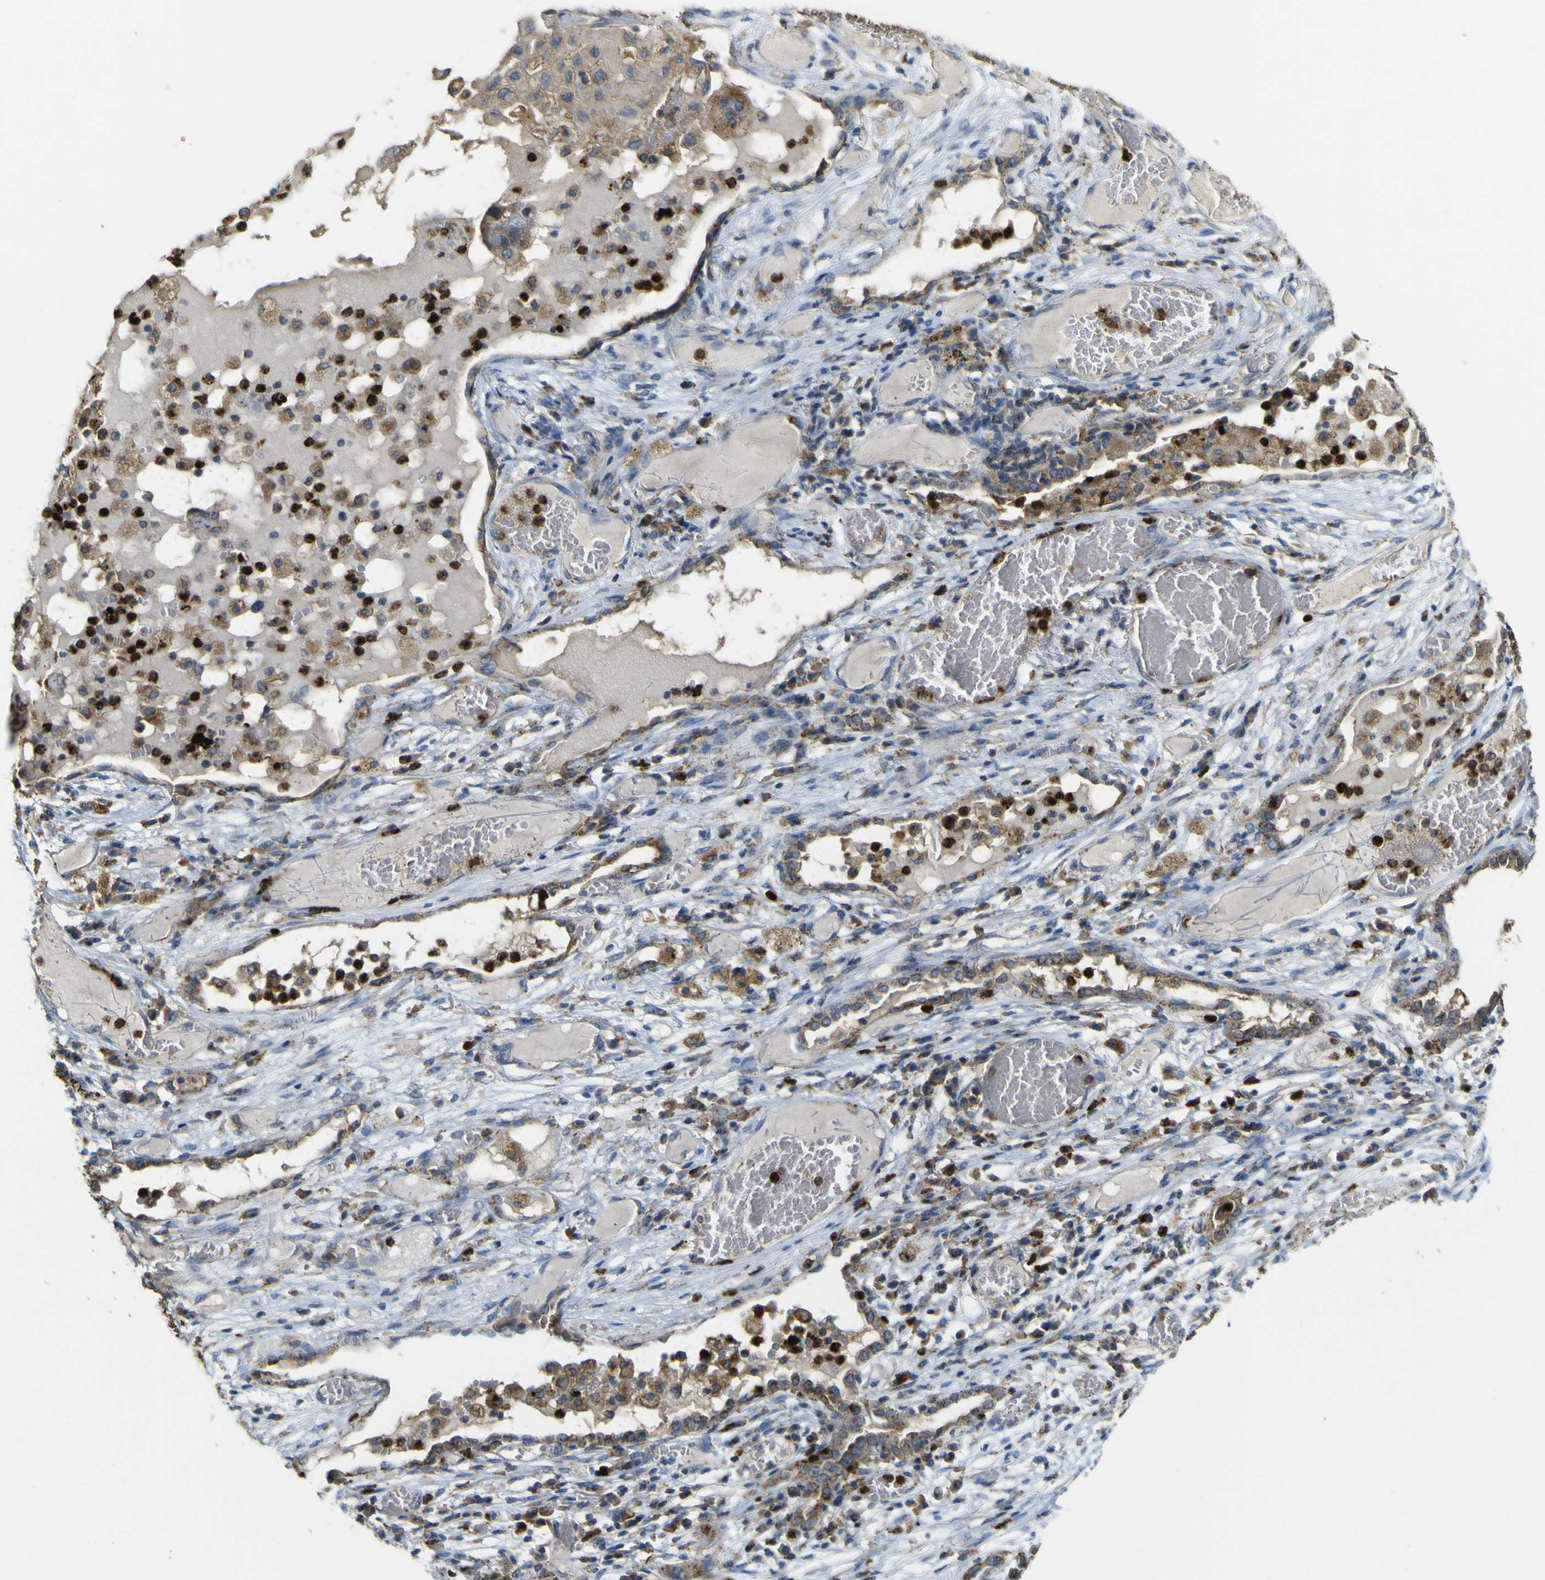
{"staining": {"intensity": "moderate", "quantity": ">75%", "location": "cytoplasmic/membranous"}, "tissue": "lung cancer", "cell_type": "Tumor cells", "image_type": "cancer", "snomed": [{"axis": "morphology", "description": "Squamous cell carcinoma, NOS"}, {"axis": "topography", "description": "Lung"}], "caption": "Lung cancer stained with a protein marker displays moderate staining in tumor cells.", "gene": "ACSL3", "patient": {"sex": "male", "age": 71}}